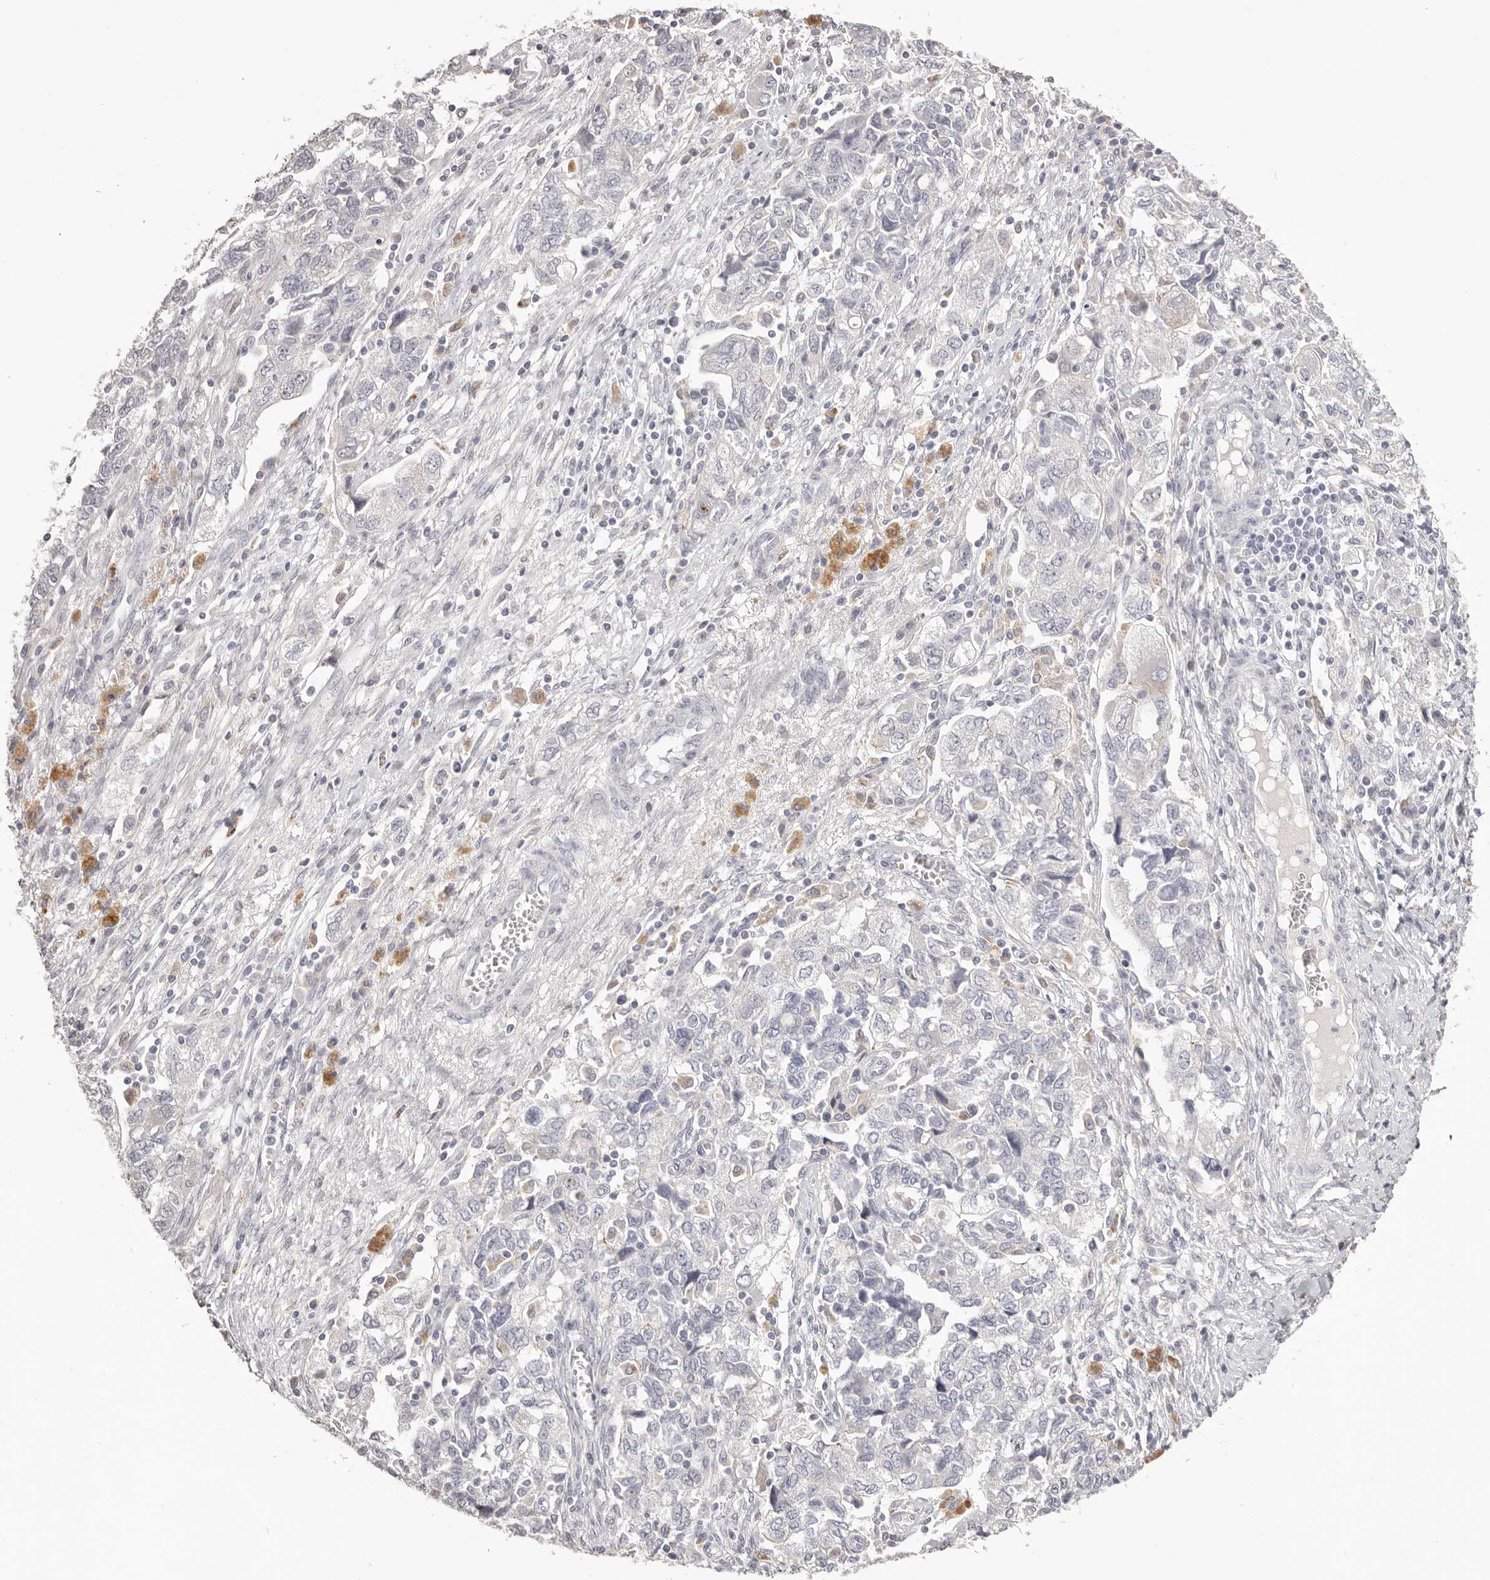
{"staining": {"intensity": "negative", "quantity": "none", "location": "none"}, "tissue": "ovarian cancer", "cell_type": "Tumor cells", "image_type": "cancer", "snomed": [{"axis": "morphology", "description": "Carcinoma, NOS"}, {"axis": "morphology", "description": "Cystadenocarcinoma, serous, NOS"}, {"axis": "topography", "description": "Ovary"}], "caption": "This is an immunohistochemistry image of human ovarian cancer (carcinoma). There is no staining in tumor cells.", "gene": "PCDHB6", "patient": {"sex": "female", "age": 69}}